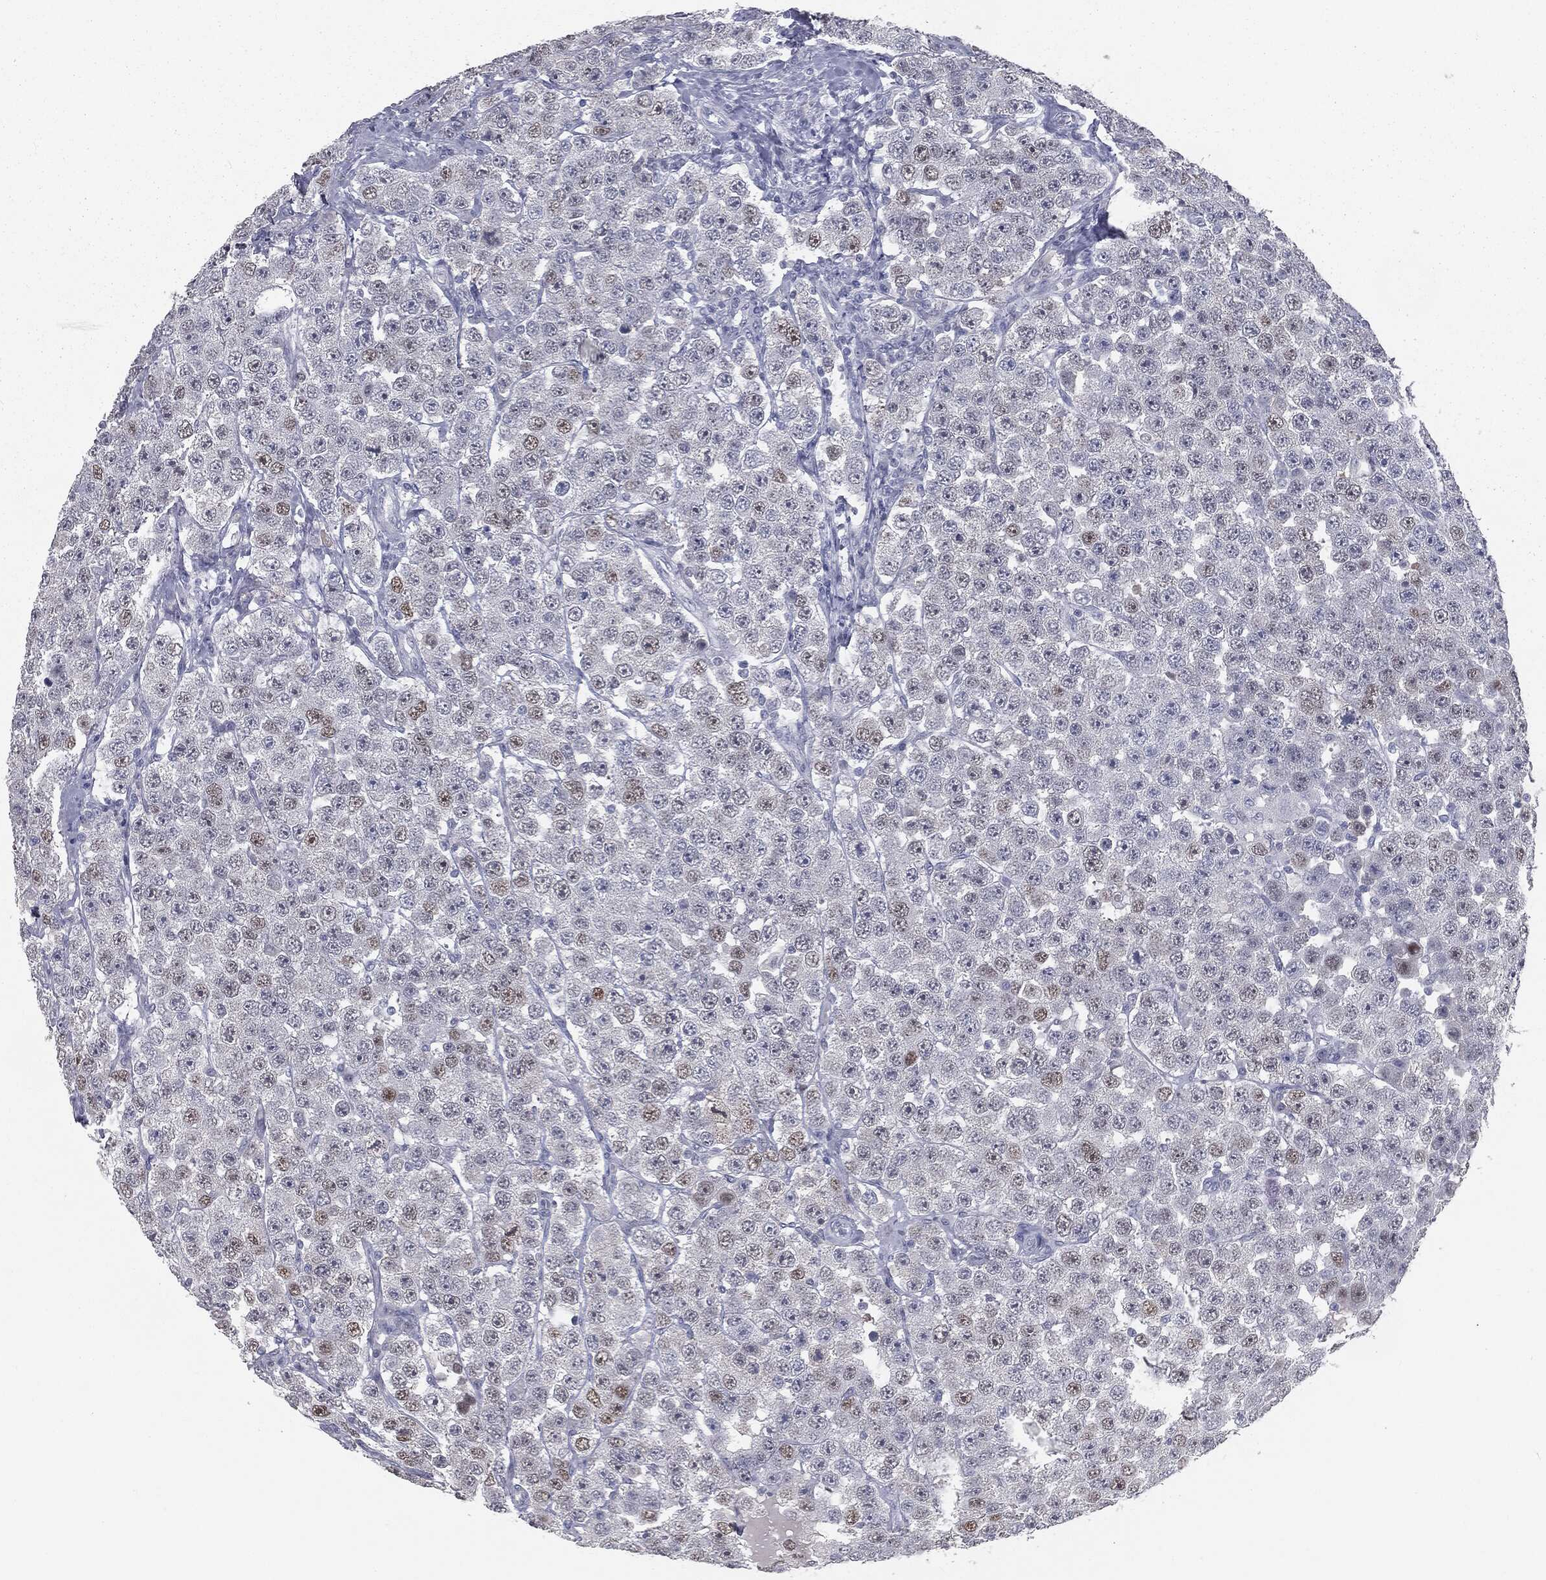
{"staining": {"intensity": "moderate", "quantity": "25%-75%", "location": "nuclear"}, "tissue": "testis cancer", "cell_type": "Tumor cells", "image_type": "cancer", "snomed": [{"axis": "morphology", "description": "Seminoma, NOS"}, {"axis": "topography", "description": "Testis"}], "caption": "Testis seminoma stained for a protein (brown) displays moderate nuclear positive positivity in approximately 25%-75% of tumor cells.", "gene": "PRAME", "patient": {"sex": "male", "age": 28}}